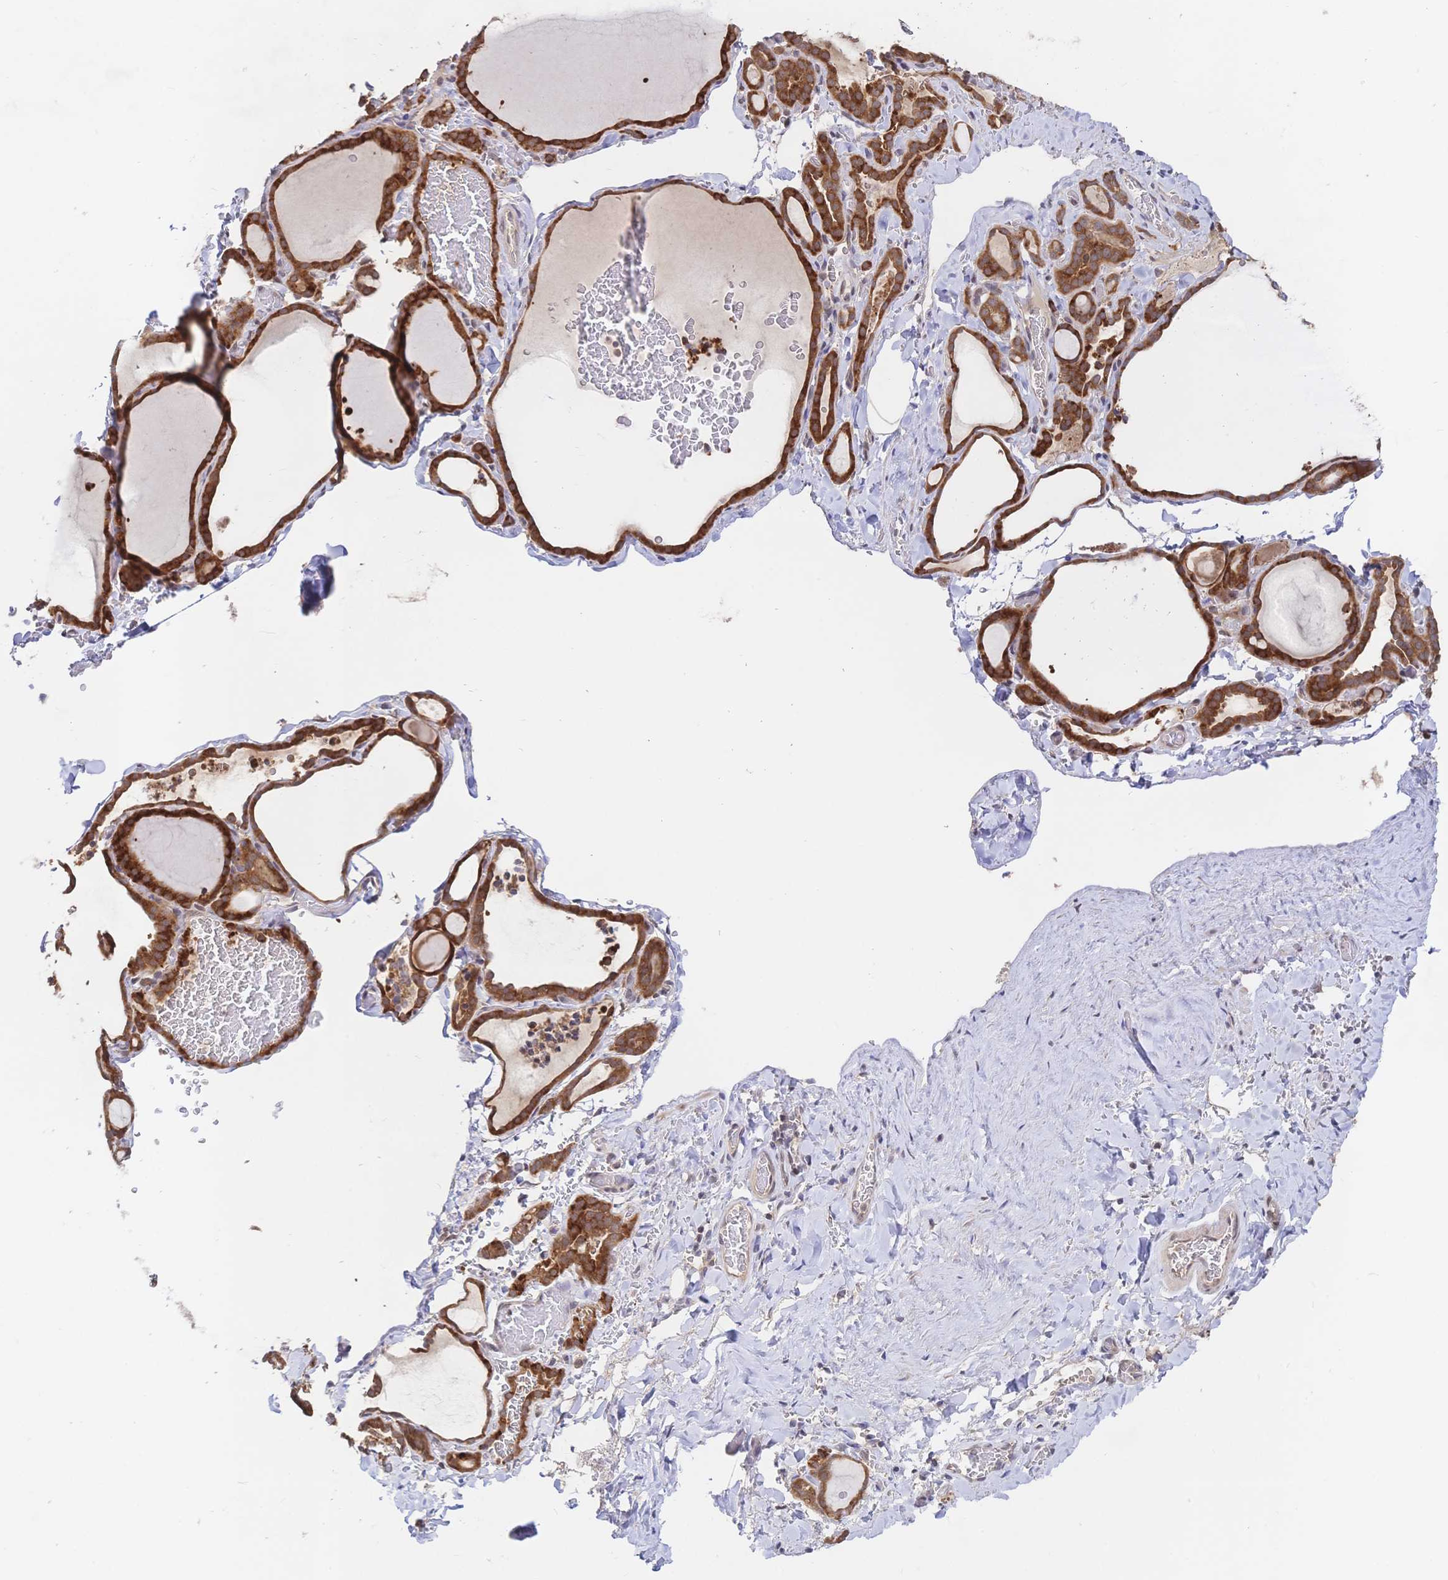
{"staining": {"intensity": "strong", "quantity": ">75%", "location": "cytoplasmic/membranous"}, "tissue": "thyroid gland", "cell_type": "Glandular cells", "image_type": "normal", "snomed": [{"axis": "morphology", "description": "Normal tissue, NOS"}, {"axis": "topography", "description": "Thyroid gland"}], "caption": "A high amount of strong cytoplasmic/membranous staining is present in about >75% of glandular cells in unremarkable thyroid gland.", "gene": "LMO4", "patient": {"sex": "female", "age": 22}}